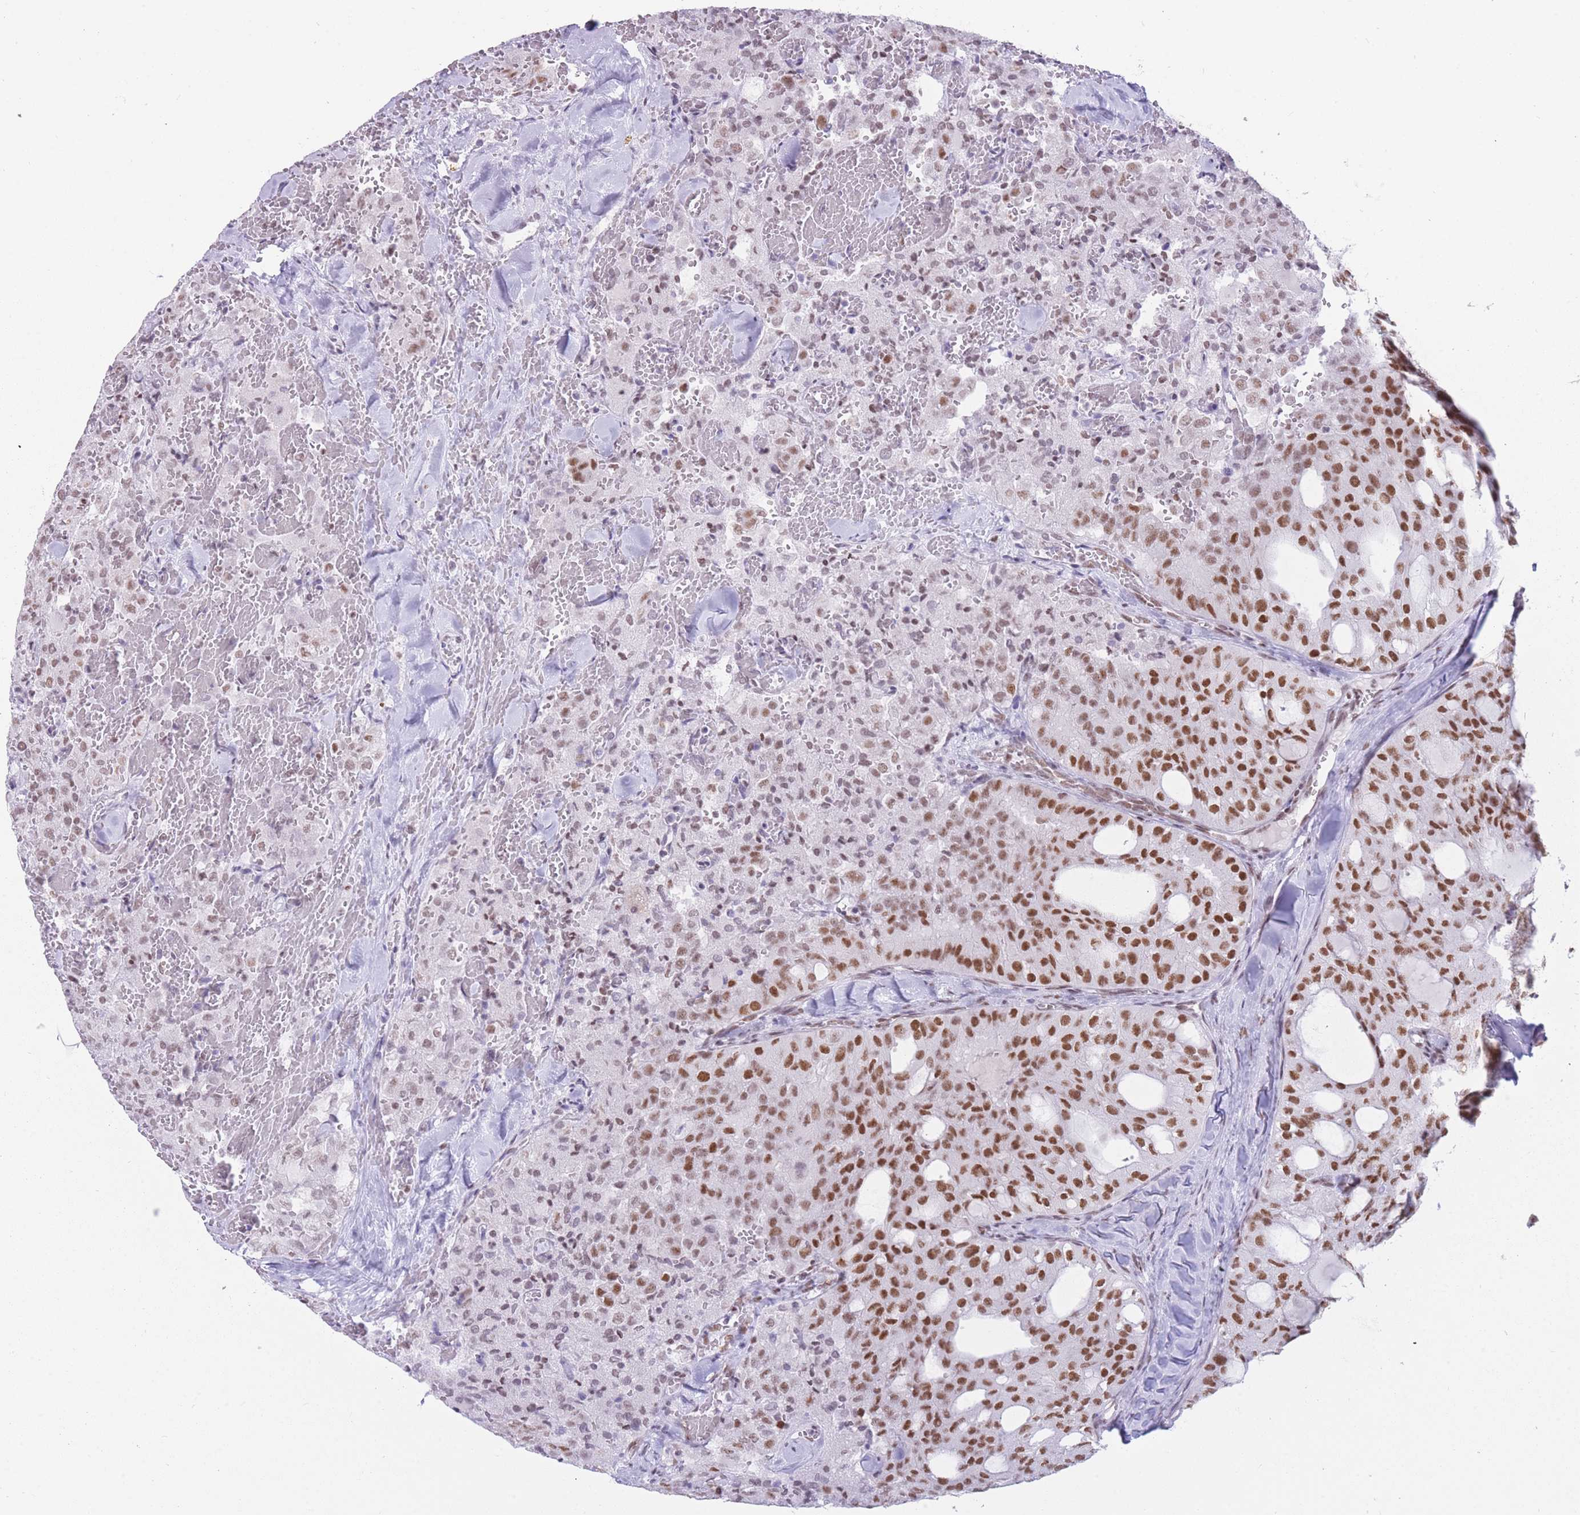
{"staining": {"intensity": "moderate", "quantity": ">75%", "location": "nuclear"}, "tissue": "thyroid cancer", "cell_type": "Tumor cells", "image_type": "cancer", "snomed": [{"axis": "morphology", "description": "Follicular adenoma carcinoma, NOS"}, {"axis": "topography", "description": "Thyroid gland"}], "caption": "This photomicrograph exhibits thyroid cancer (follicular adenoma carcinoma) stained with immunohistochemistry to label a protein in brown. The nuclear of tumor cells show moderate positivity for the protein. Nuclei are counter-stained blue.", "gene": "HNRNPUL1", "patient": {"sex": "male", "age": 75}}